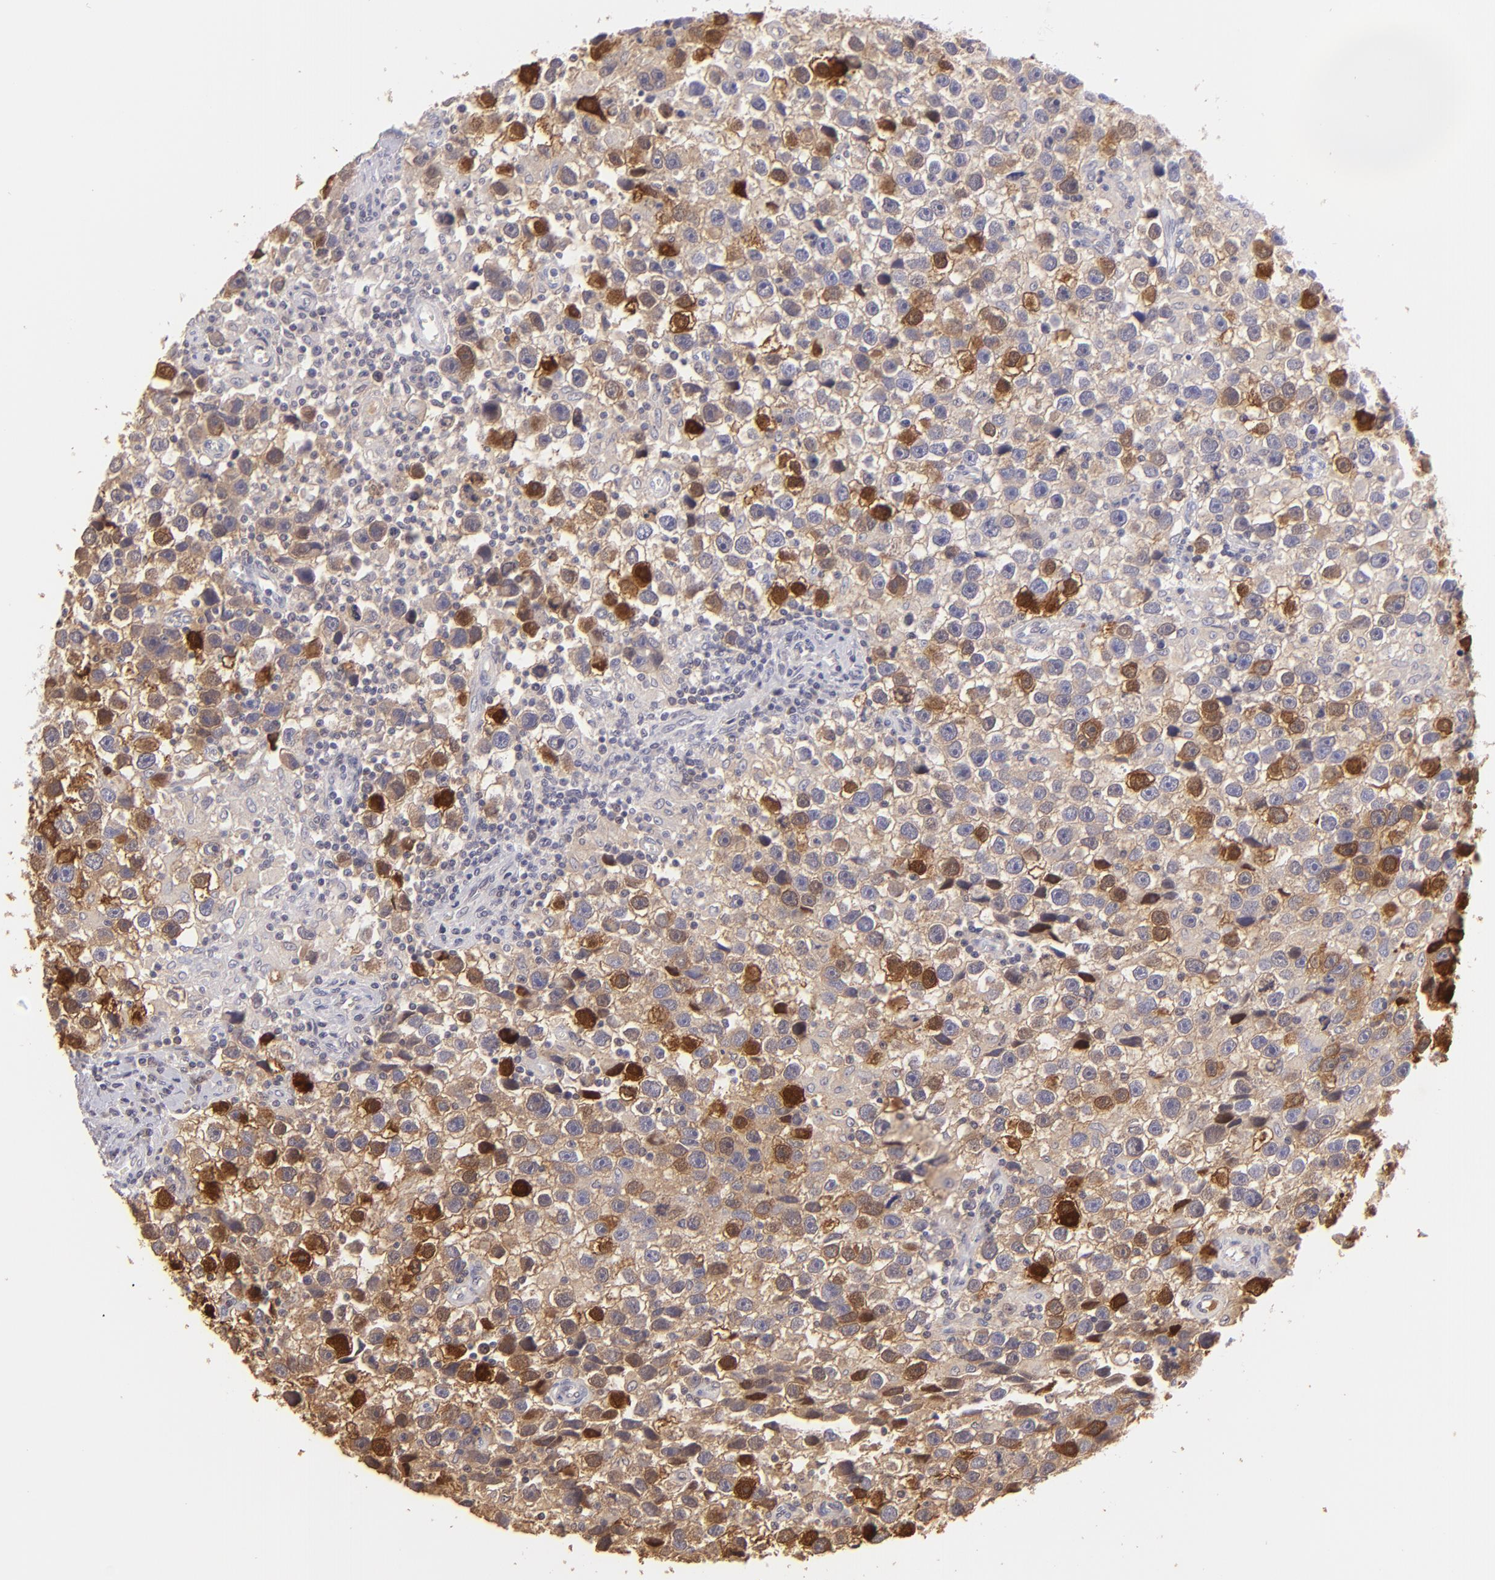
{"staining": {"intensity": "strong", "quantity": "25%-75%", "location": "cytoplasmic/membranous,nuclear"}, "tissue": "testis cancer", "cell_type": "Tumor cells", "image_type": "cancer", "snomed": [{"axis": "morphology", "description": "Seminoma, NOS"}, {"axis": "topography", "description": "Testis"}], "caption": "The image exhibits immunohistochemical staining of seminoma (testis). There is strong cytoplasmic/membranous and nuclear staining is seen in about 25%-75% of tumor cells.", "gene": "MAGEA1", "patient": {"sex": "male", "age": 43}}